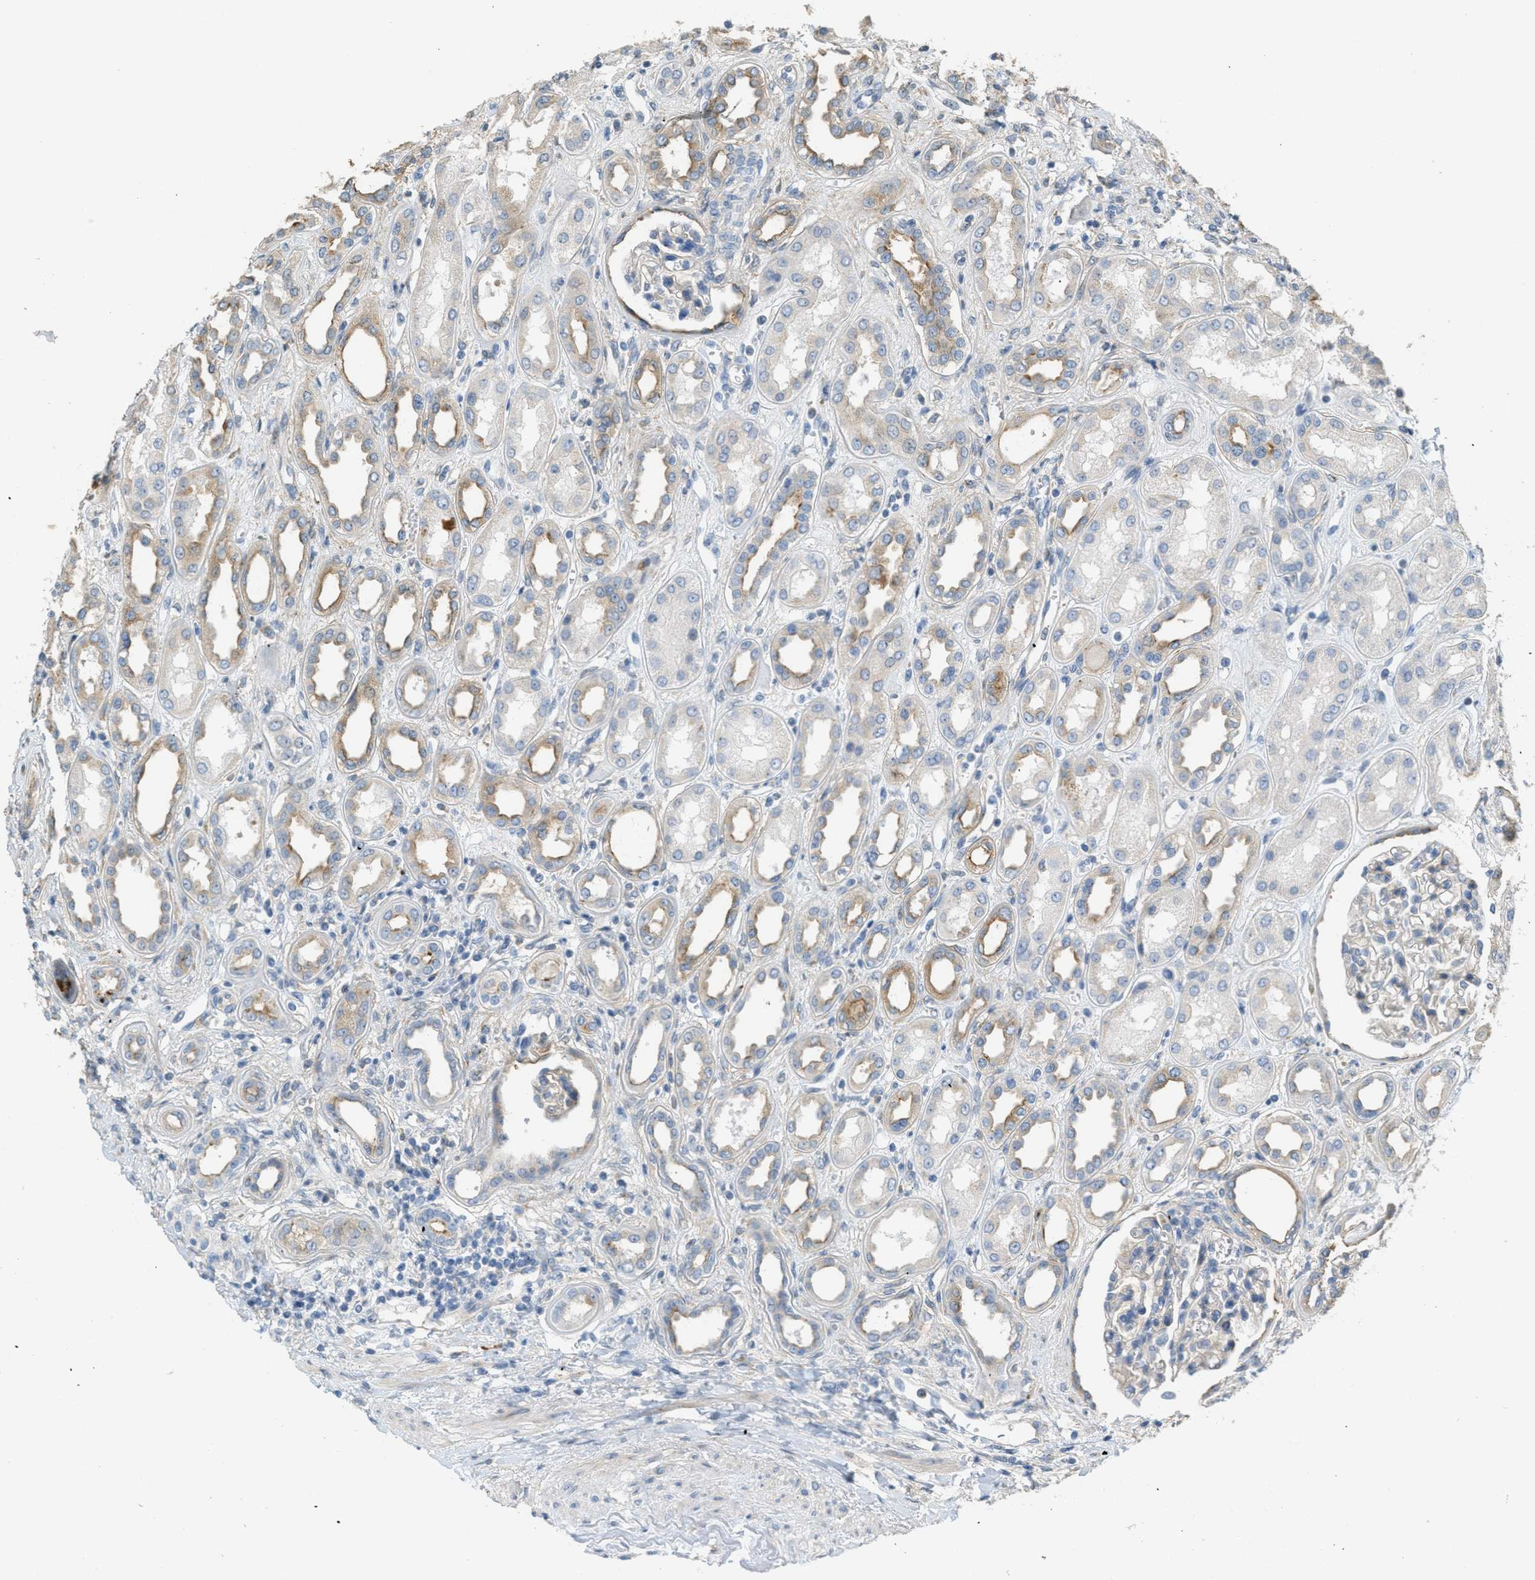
{"staining": {"intensity": "negative", "quantity": "none", "location": "none"}, "tissue": "kidney", "cell_type": "Cells in glomeruli", "image_type": "normal", "snomed": [{"axis": "morphology", "description": "Normal tissue, NOS"}, {"axis": "topography", "description": "Kidney"}], "caption": "Immunohistochemistry (IHC) histopathology image of benign kidney: kidney stained with DAB reveals no significant protein positivity in cells in glomeruli.", "gene": "ADCY5", "patient": {"sex": "male", "age": 59}}